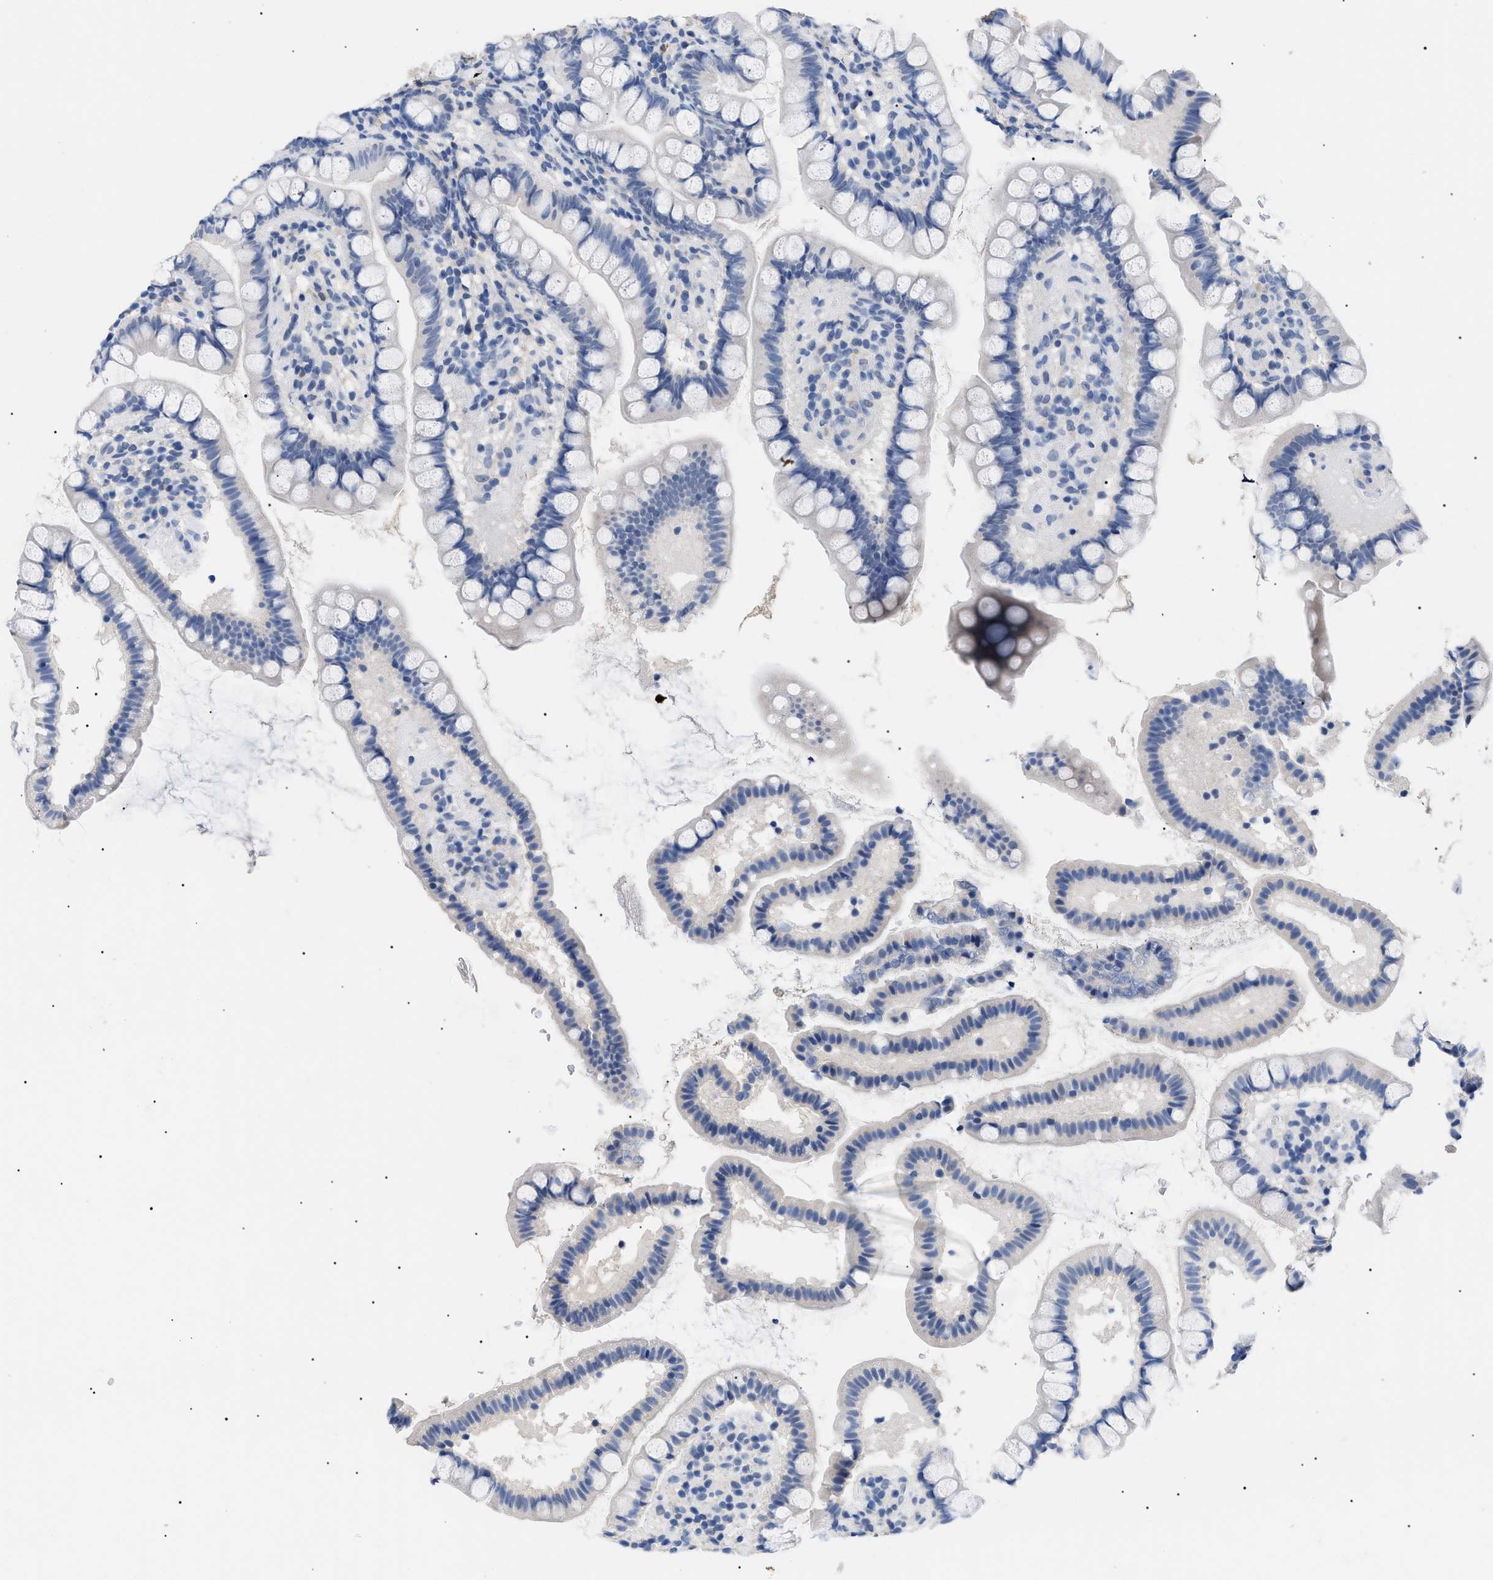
{"staining": {"intensity": "negative", "quantity": "none", "location": "none"}, "tissue": "small intestine", "cell_type": "Glandular cells", "image_type": "normal", "snomed": [{"axis": "morphology", "description": "Normal tissue, NOS"}, {"axis": "topography", "description": "Small intestine"}], "caption": "Human small intestine stained for a protein using IHC reveals no expression in glandular cells.", "gene": "PRRT2", "patient": {"sex": "female", "age": 84}}